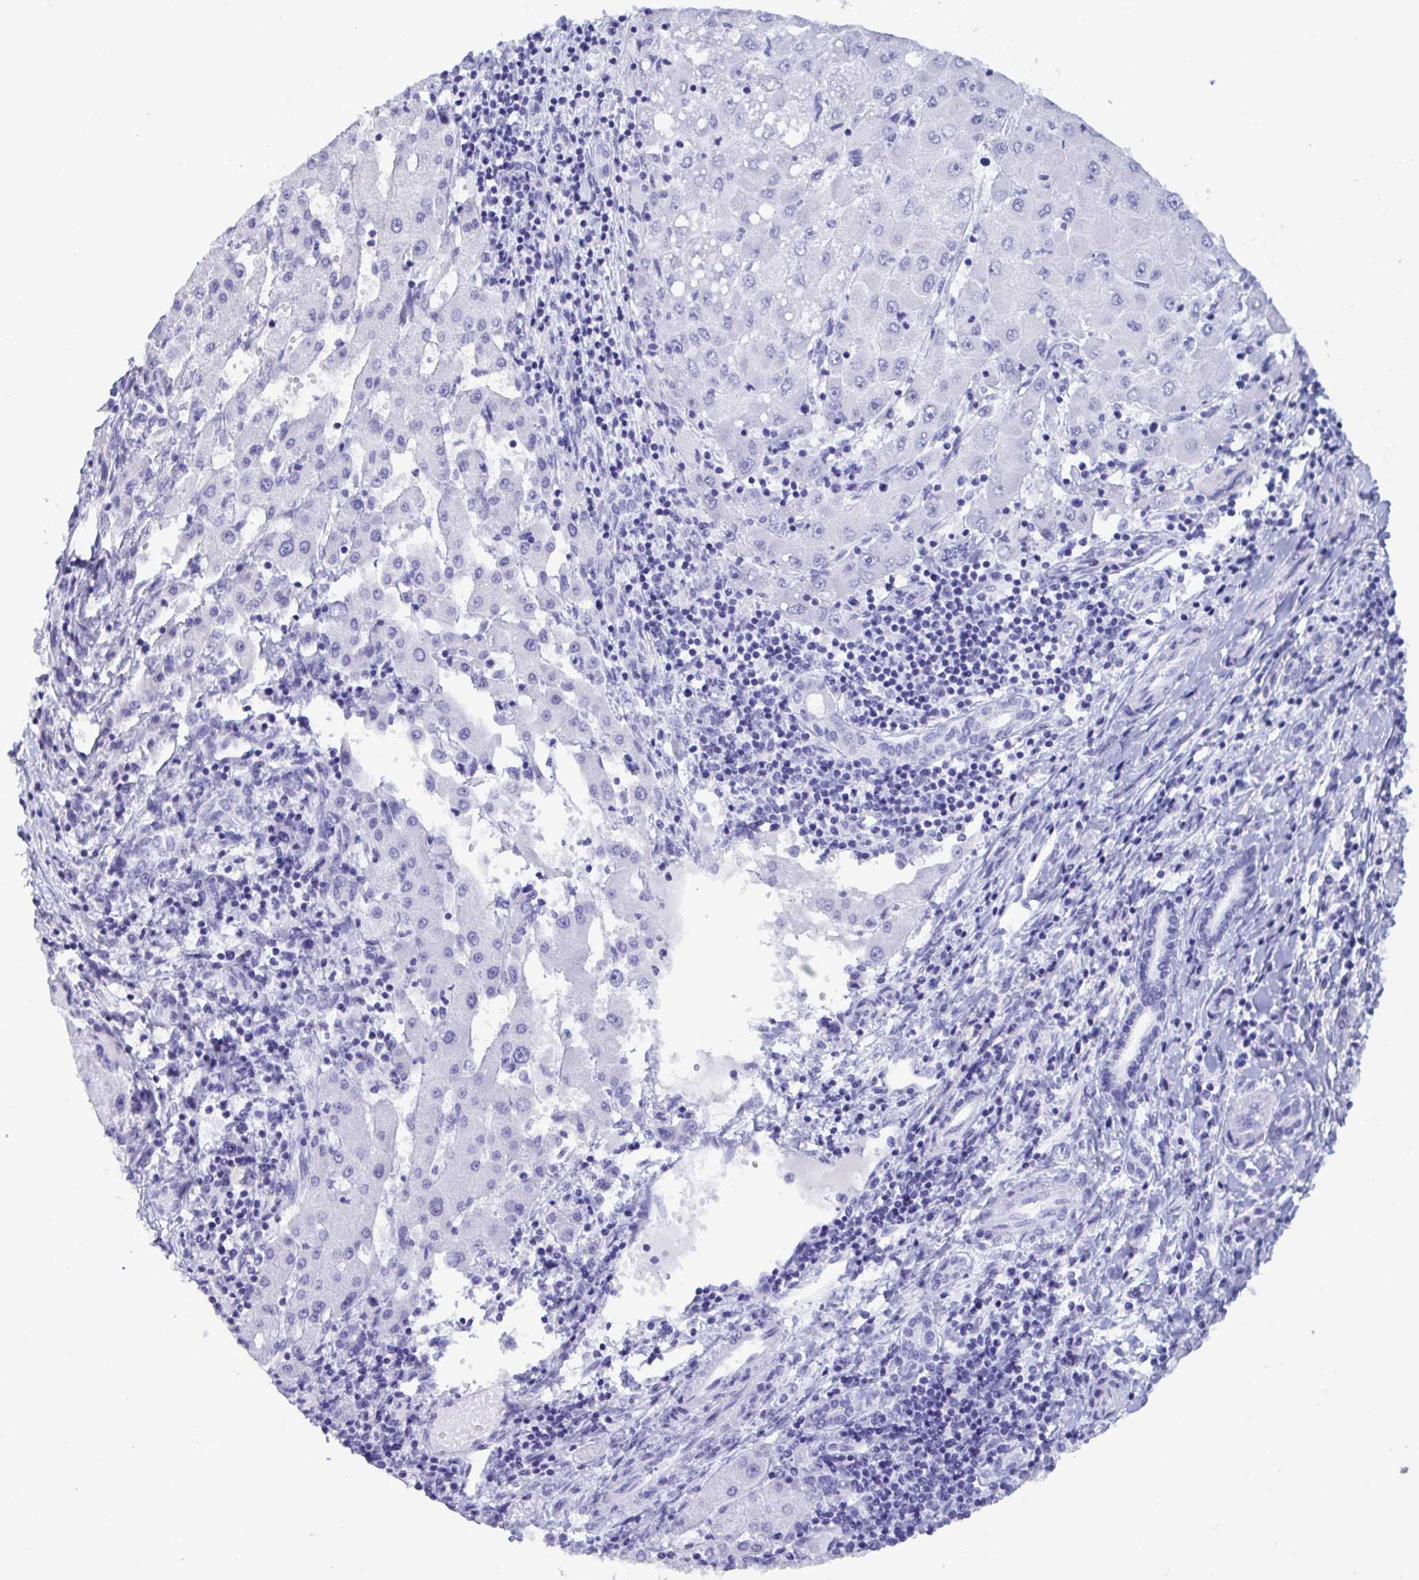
{"staining": {"intensity": "negative", "quantity": "none", "location": "none"}, "tissue": "liver cancer", "cell_type": "Tumor cells", "image_type": "cancer", "snomed": [{"axis": "morphology", "description": "Carcinoma, Hepatocellular, NOS"}, {"axis": "topography", "description": "Liver"}], "caption": "Immunohistochemistry (IHC) of human liver cancer (hepatocellular carcinoma) displays no staining in tumor cells. Nuclei are stained in blue.", "gene": "MRGPRG", "patient": {"sex": "male", "age": 40}}